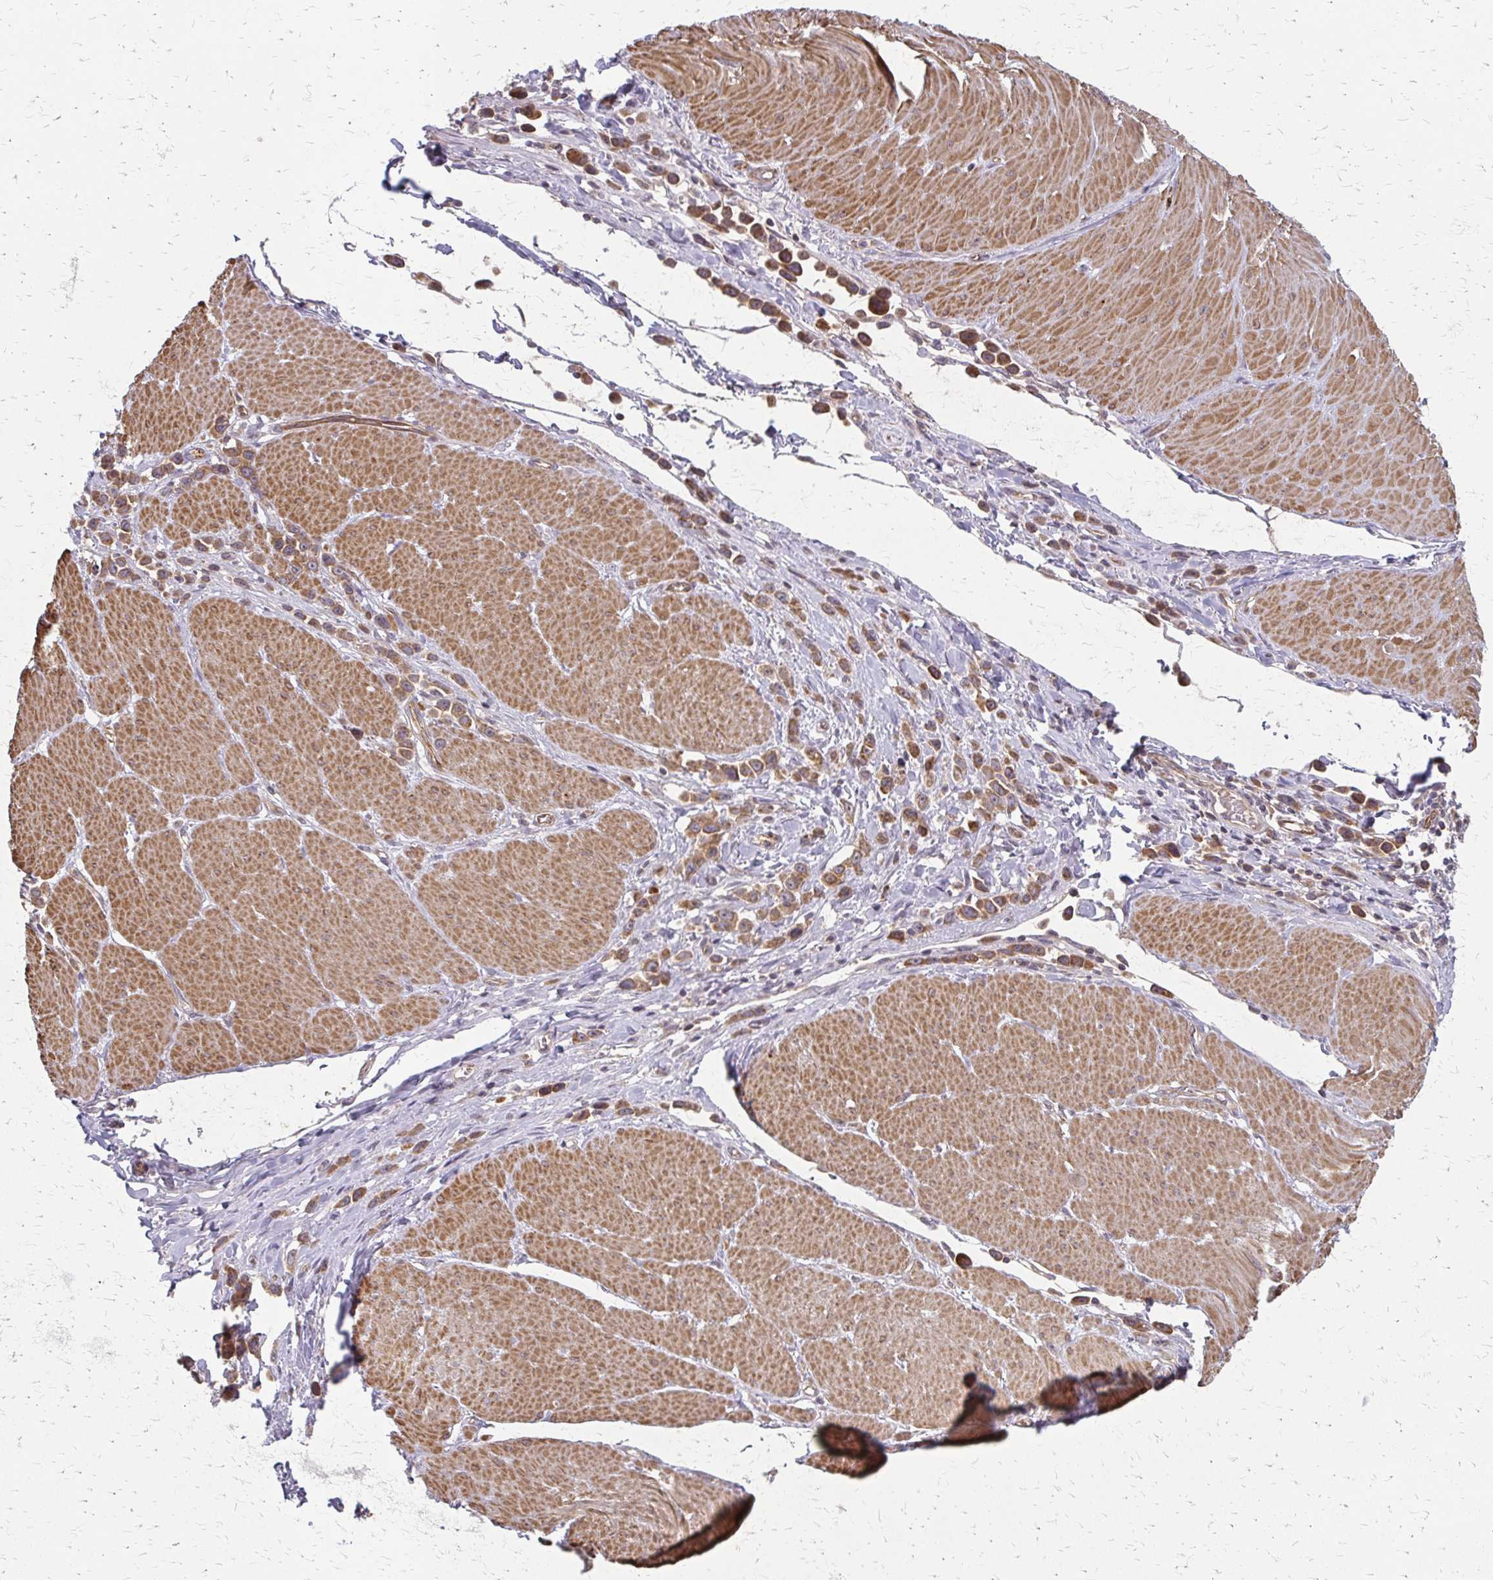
{"staining": {"intensity": "moderate", "quantity": ">75%", "location": "cytoplasmic/membranous"}, "tissue": "stomach cancer", "cell_type": "Tumor cells", "image_type": "cancer", "snomed": [{"axis": "morphology", "description": "Adenocarcinoma, NOS"}, {"axis": "topography", "description": "Stomach"}], "caption": "Immunohistochemical staining of adenocarcinoma (stomach) demonstrates medium levels of moderate cytoplasmic/membranous protein positivity in about >75% of tumor cells. Using DAB (3,3'-diaminobenzidine) (brown) and hematoxylin (blue) stains, captured at high magnification using brightfield microscopy.", "gene": "ZNF383", "patient": {"sex": "male", "age": 47}}